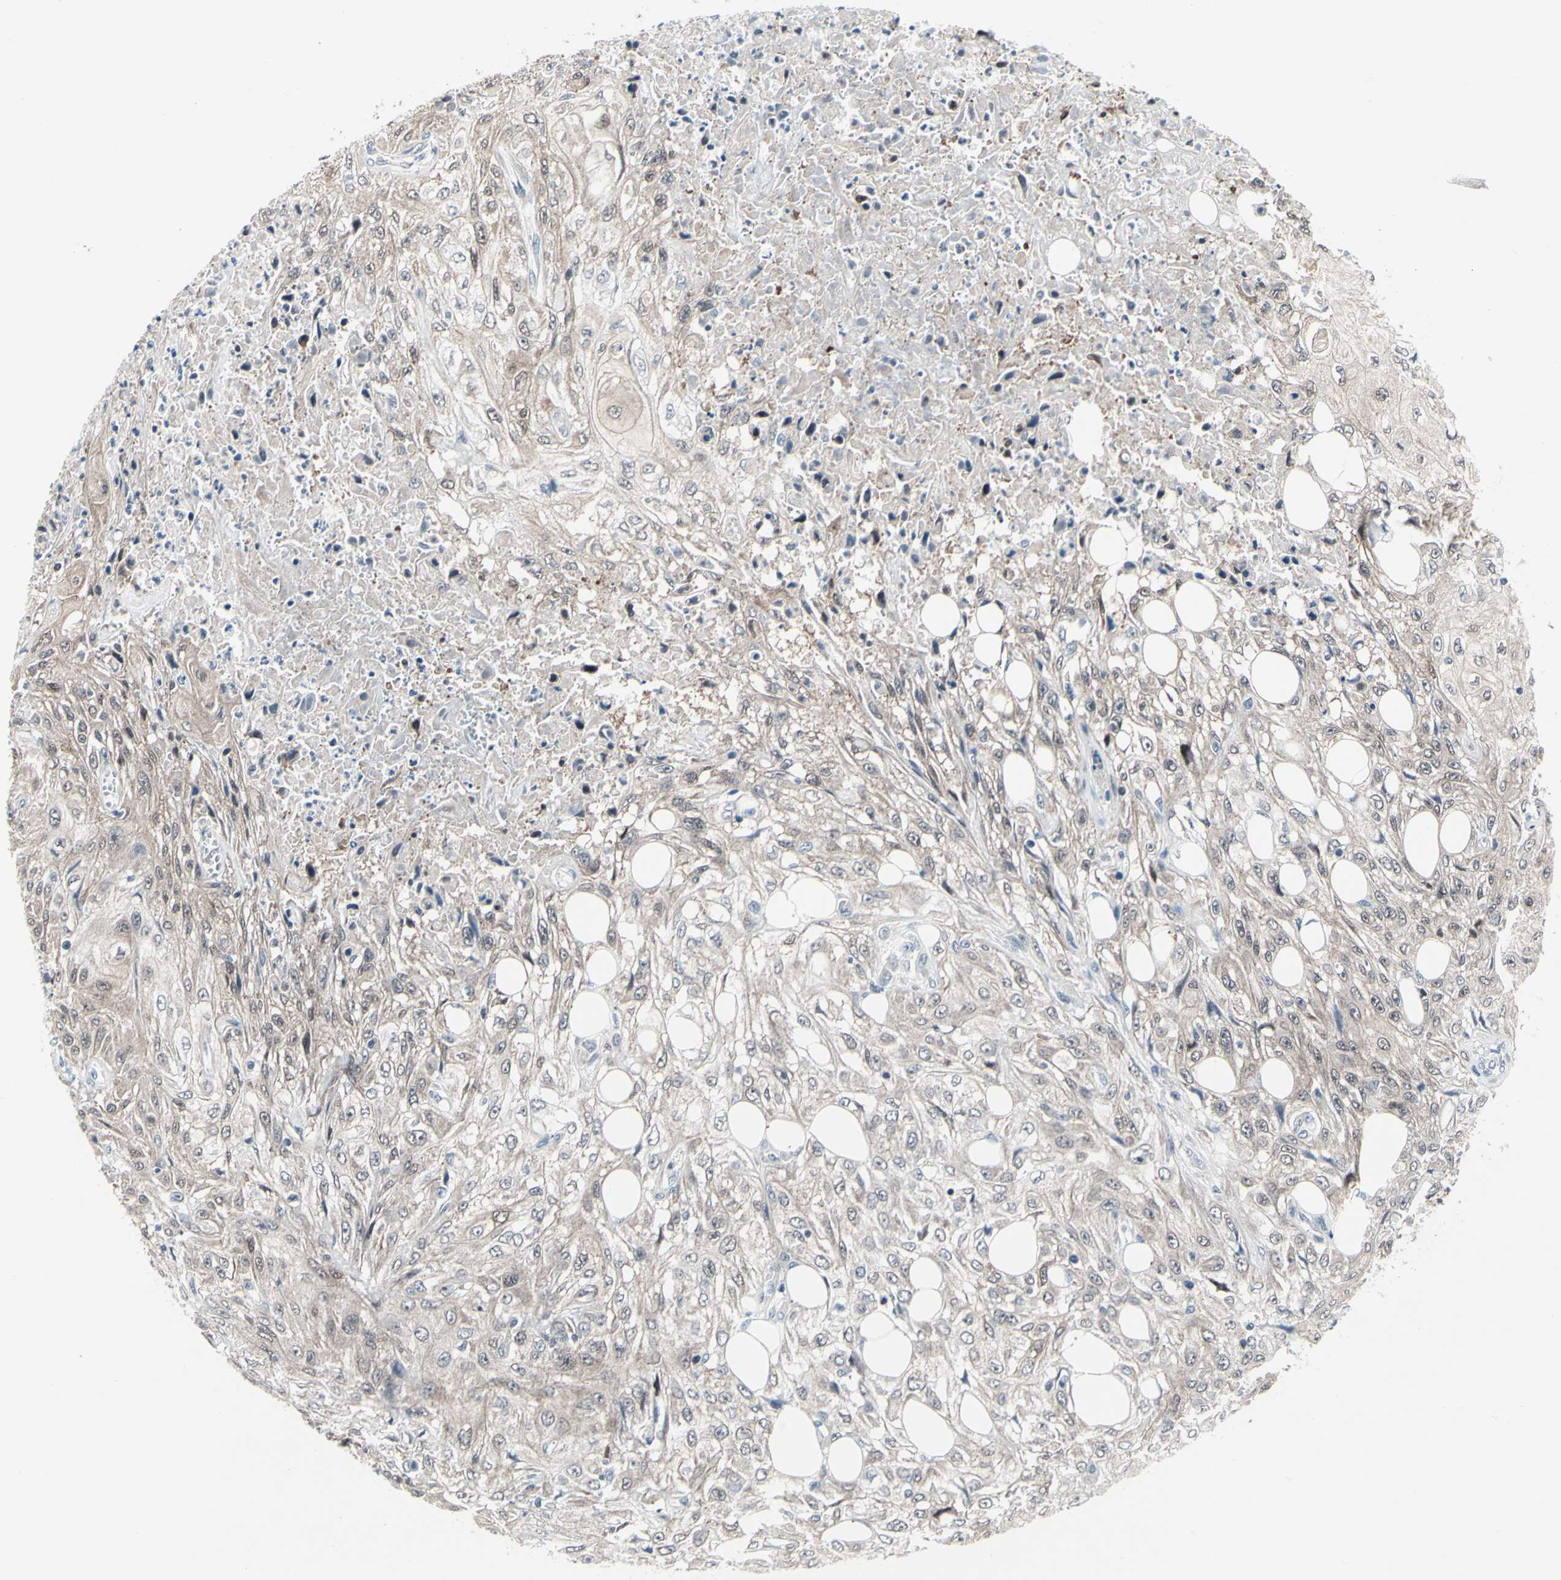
{"staining": {"intensity": "weak", "quantity": ">75%", "location": "cytoplasmic/membranous"}, "tissue": "skin cancer", "cell_type": "Tumor cells", "image_type": "cancer", "snomed": [{"axis": "morphology", "description": "Squamous cell carcinoma, NOS"}, {"axis": "morphology", "description": "Squamous cell carcinoma, metastatic, NOS"}, {"axis": "topography", "description": "Skin"}, {"axis": "topography", "description": "Lymph node"}], "caption": "Immunohistochemical staining of skin cancer (metastatic squamous cell carcinoma) shows weak cytoplasmic/membranous protein staining in approximately >75% of tumor cells. The protein is stained brown, and the nuclei are stained in blue (DAB (3,3'-diaminobenzidine) IHC with brightfield microscopy, high magnification).", "gene": "TXN", "patient": {"sex": "male", "age": 75}}